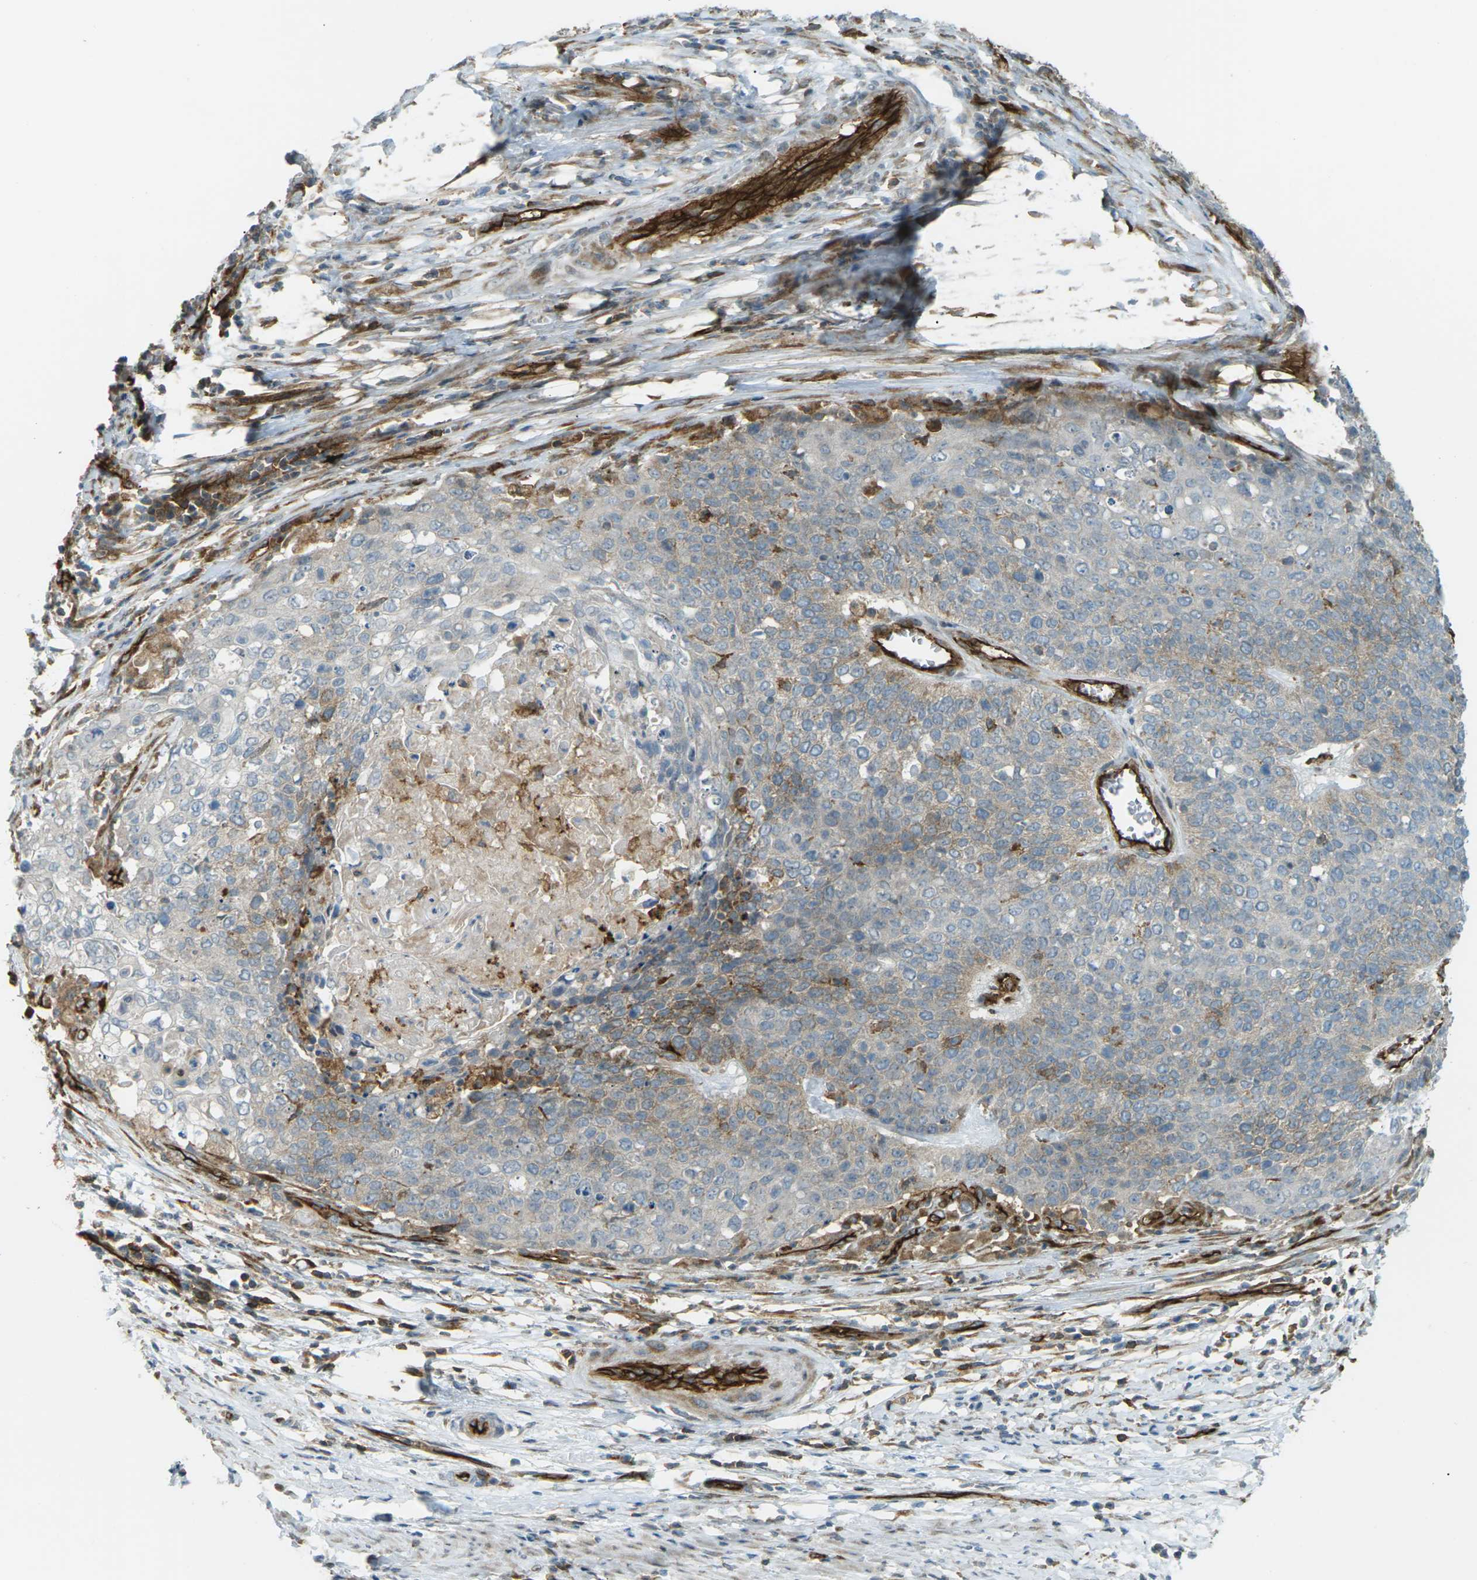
{"staining": {"intensity": "moderate", "quantity": "<25%", "location": "cytoplasmic/membranous"}, "tissue": "cervical cancer", "cell_type": "Tumor cells", "image_type": "cancer", "snomed": [{"axis": "morphology", "description": "Squamous cell carcinoma, NOS"}, {"axis": "topography", "description": "Cervix"}], "caption": "A low amount of moderate cytoplasmic/membranous positivity is seen in about <25% of tumor cells in cervical cancer (squamous cell carcinoma) tissue. Ihc stains the protein of interest in brown and the nuclei are stained blue.", "gene": "S1PR1", "patient": {"sex": "female", "age": 39}}